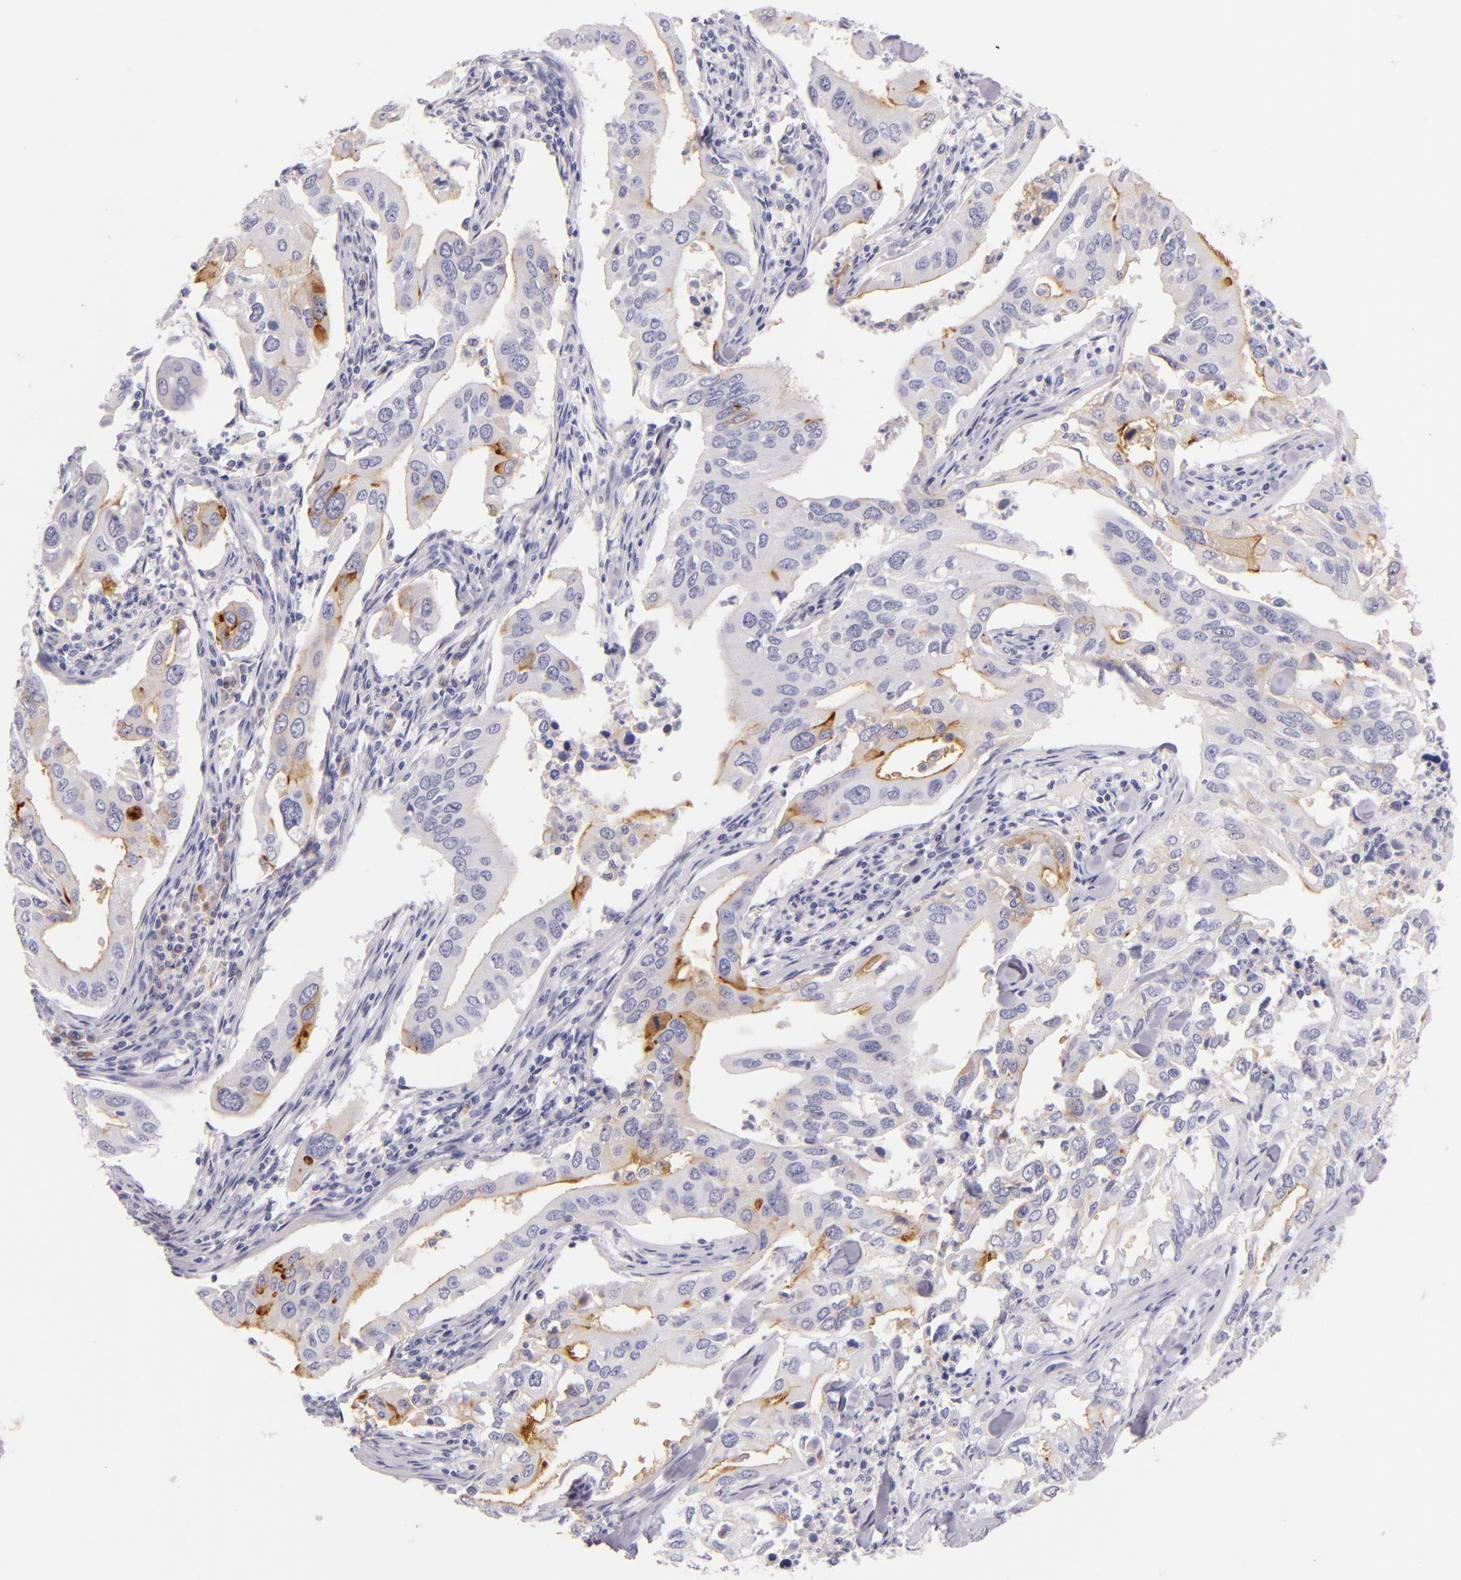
{"staining": {"intensity": "moderate", "quantity": "<25%", "location": "cytoplasmic/membranous"}, "tissue": "lung cancer", "cell_type": "Tumor cells", "image_type": "cancer", "snomed": [{"axis": "morphology", "description": "Adenocarcinoma, NOS"}, {"axis": "topography", "description": "Lung"}], "caption": "IHC of human lung cancer (adenocarcinoma) demonstrates low levels of moderate cytoplasmic/membranous positivity in approximately <25% of tumor cells.", "gene": "ICAM1", "patient": {"sex": "male", "age": 48}}